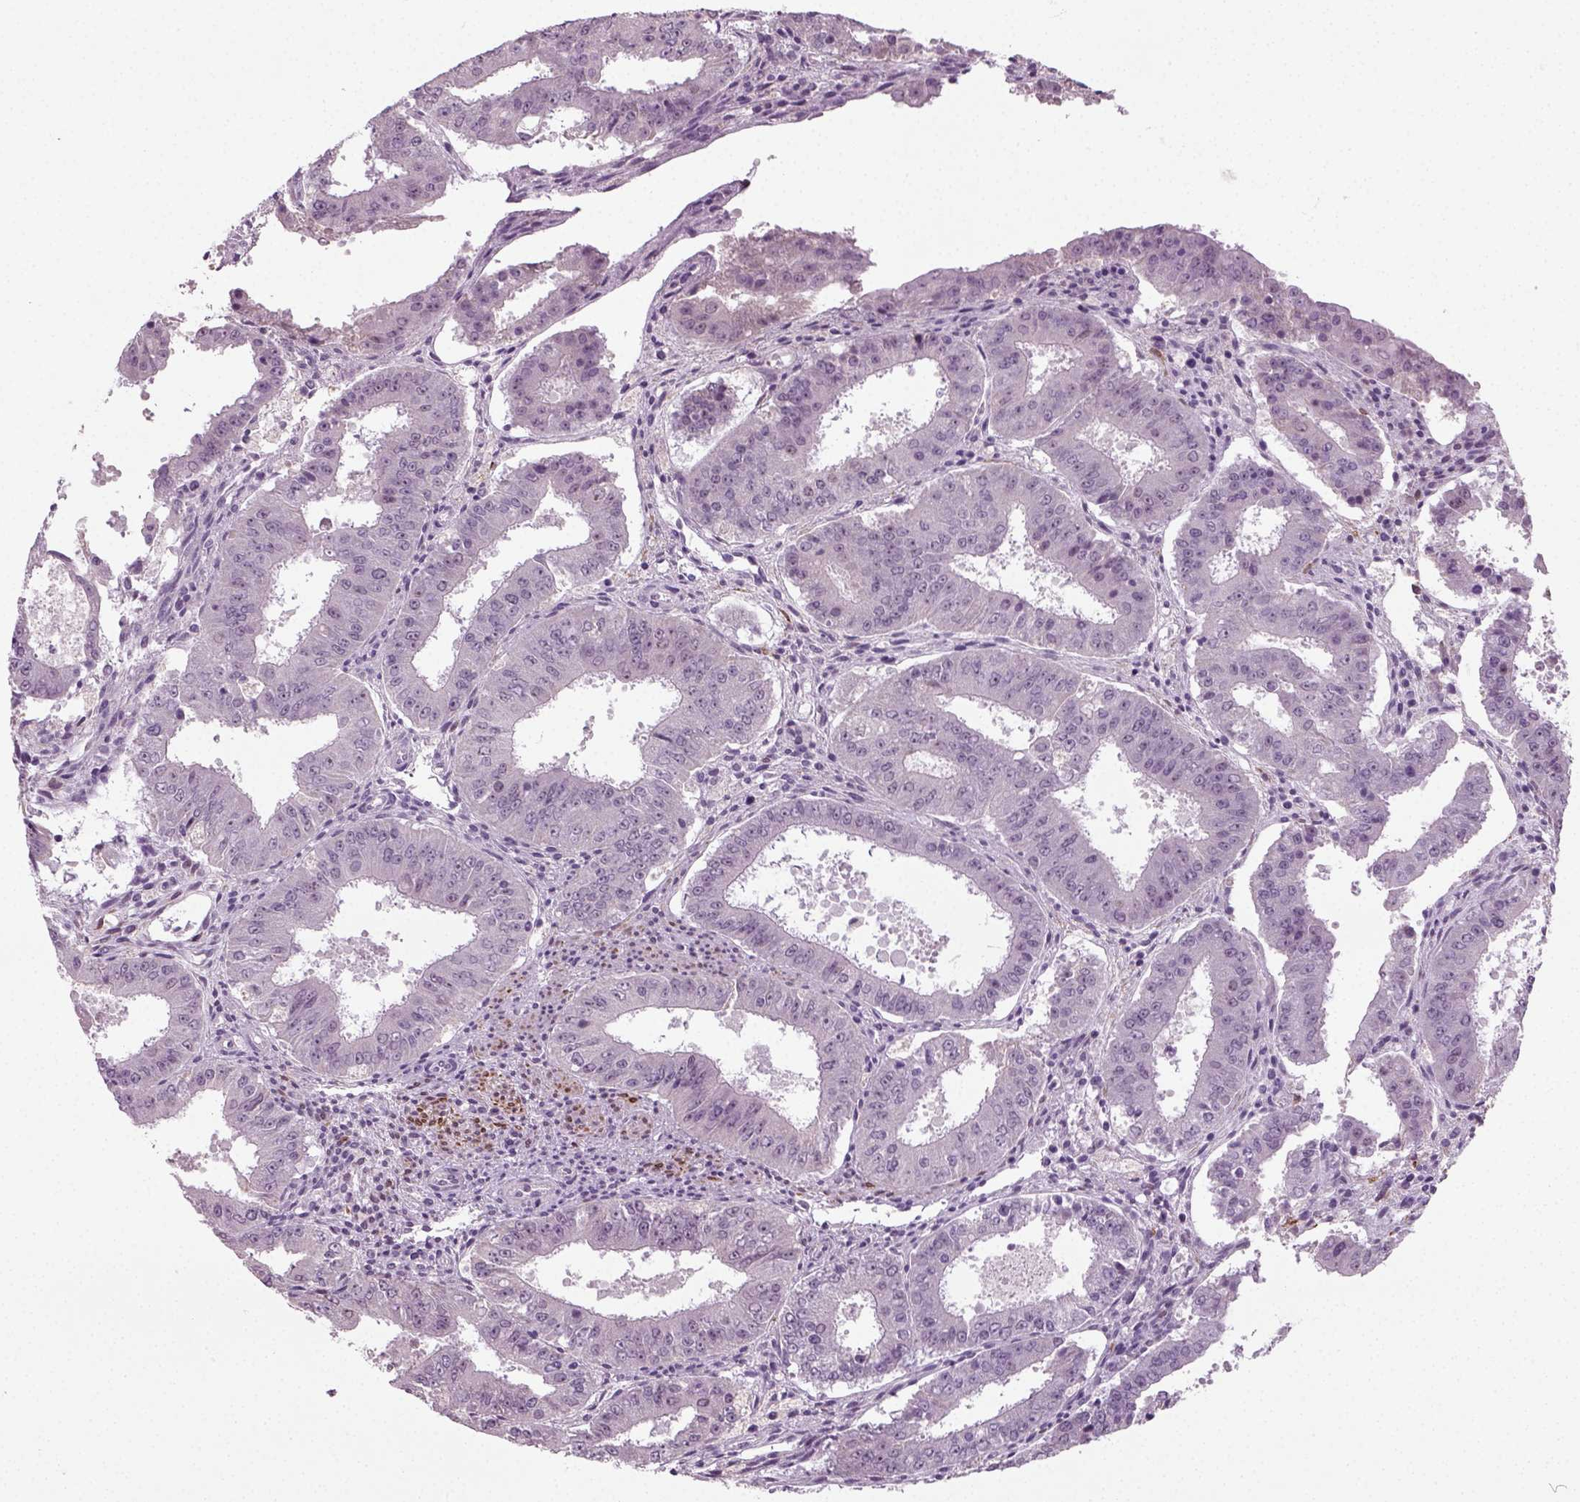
{"staining": {"intensity": "negative", "quantity": "none", "location": "none"}, "tissue": "ovarian cancer", "cell_type": "Tumor cells", "image_type": "cancer", "snomed": [{"axis": "morphology", "description": "Carcinoma, endometroid"}, {"axis": "topography", "description": "Ovary"}], "caption": "Photomicrograph shows no significant protein staining in tumor cells of ovarian cancer.", "gene": "SYNGAP1", "patient": {"sex": "female", "age": 42}}